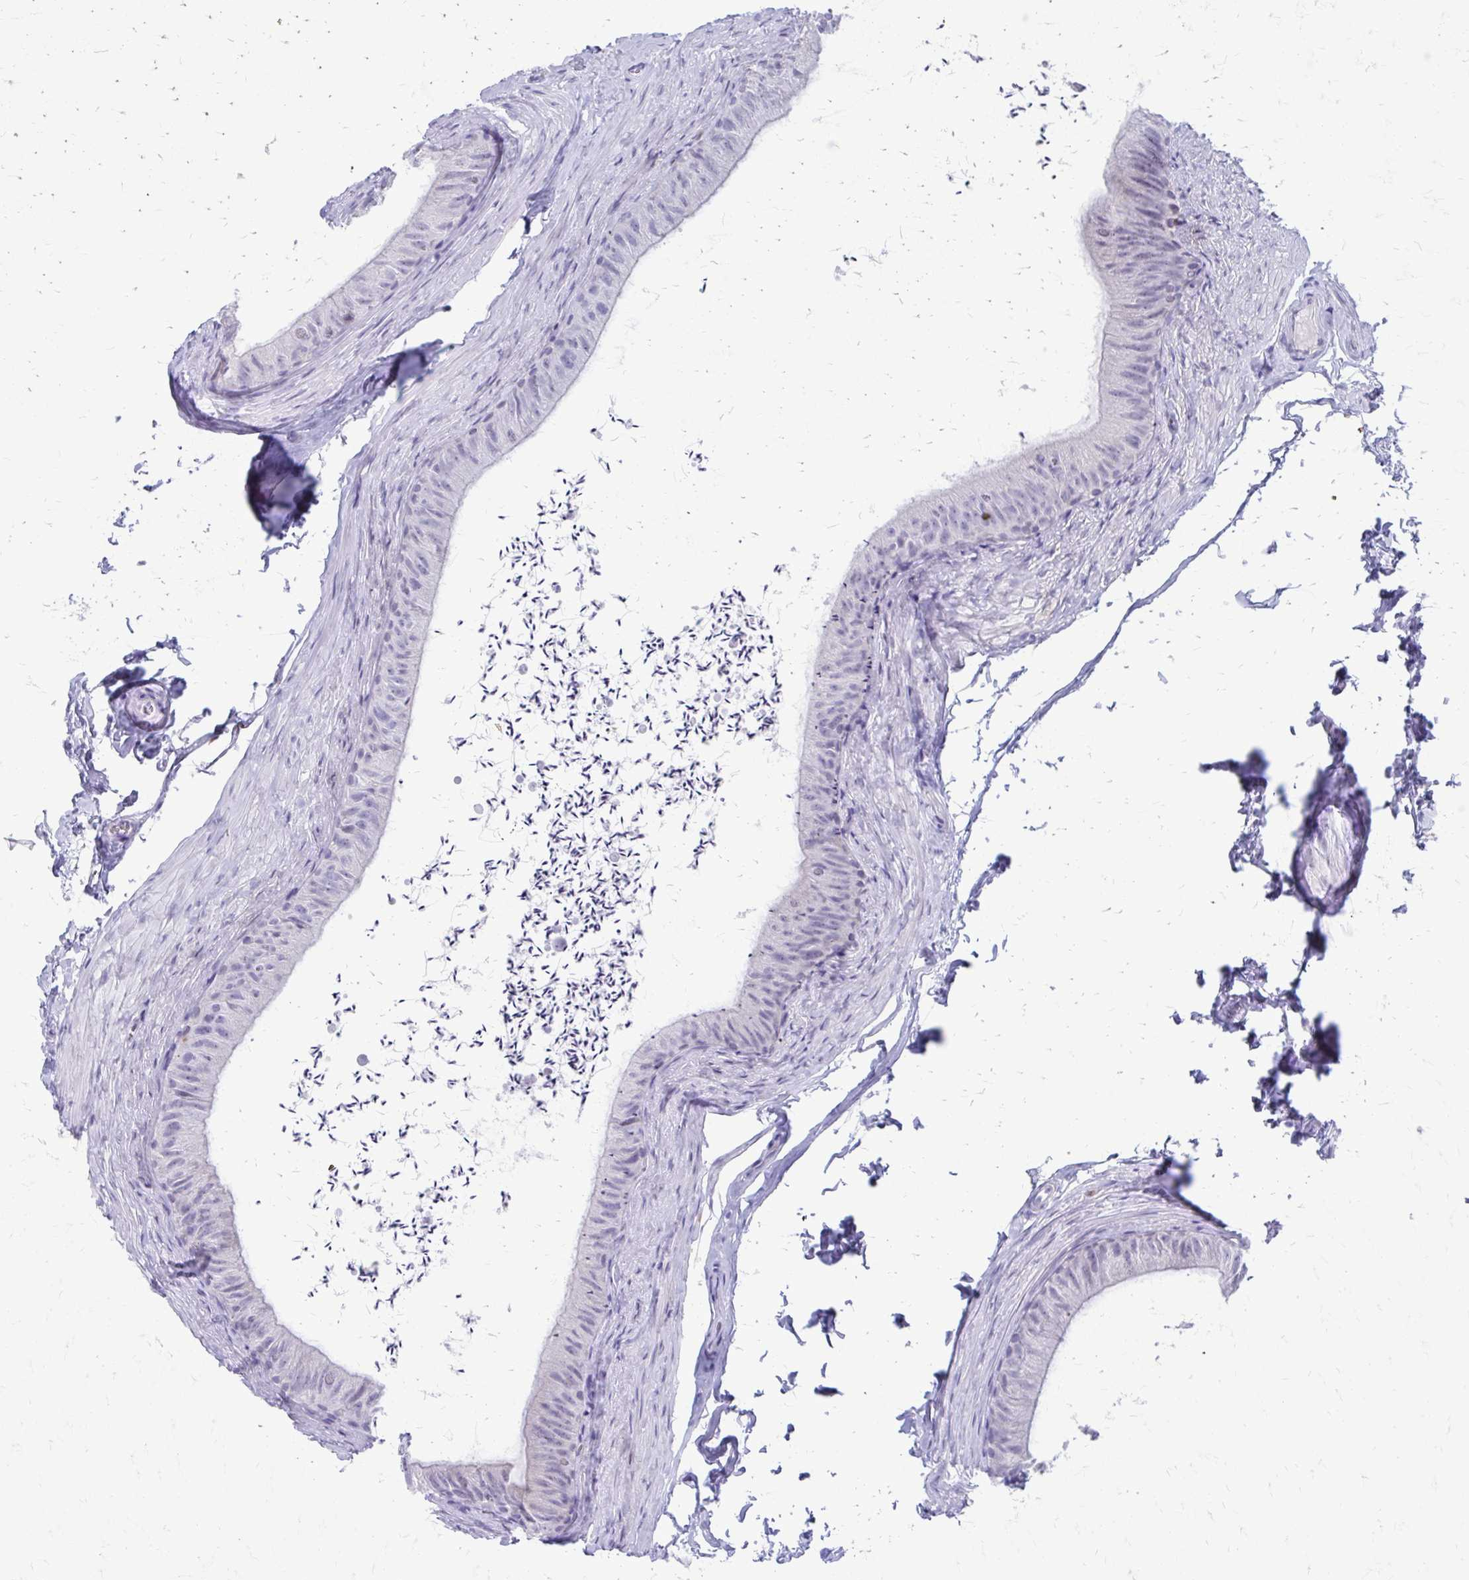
{"staining": {"intensity": "negative", "quantity": "none", "location": "none"}, "tissue": "epididymis", "cell_type": "Glandular cells", "image_type": "normal", "snomed": [{"axis": "morphology", "description": "Normal tissue, NOS"}, {"axis": "topography", "description": "Epididymis, spermatic cord, NOS"}, {"axis": "topography", "description": "Epididymis"}, {"axis": "topography", "description": "Peripheral nerve tissue"}], "caption": "DAB immunohistochemical staining of normal human epididymis exhibits no significant positivity in glandular cells.", "gene": "LCN15", "patient": {"sex": "male", "age": 29}}